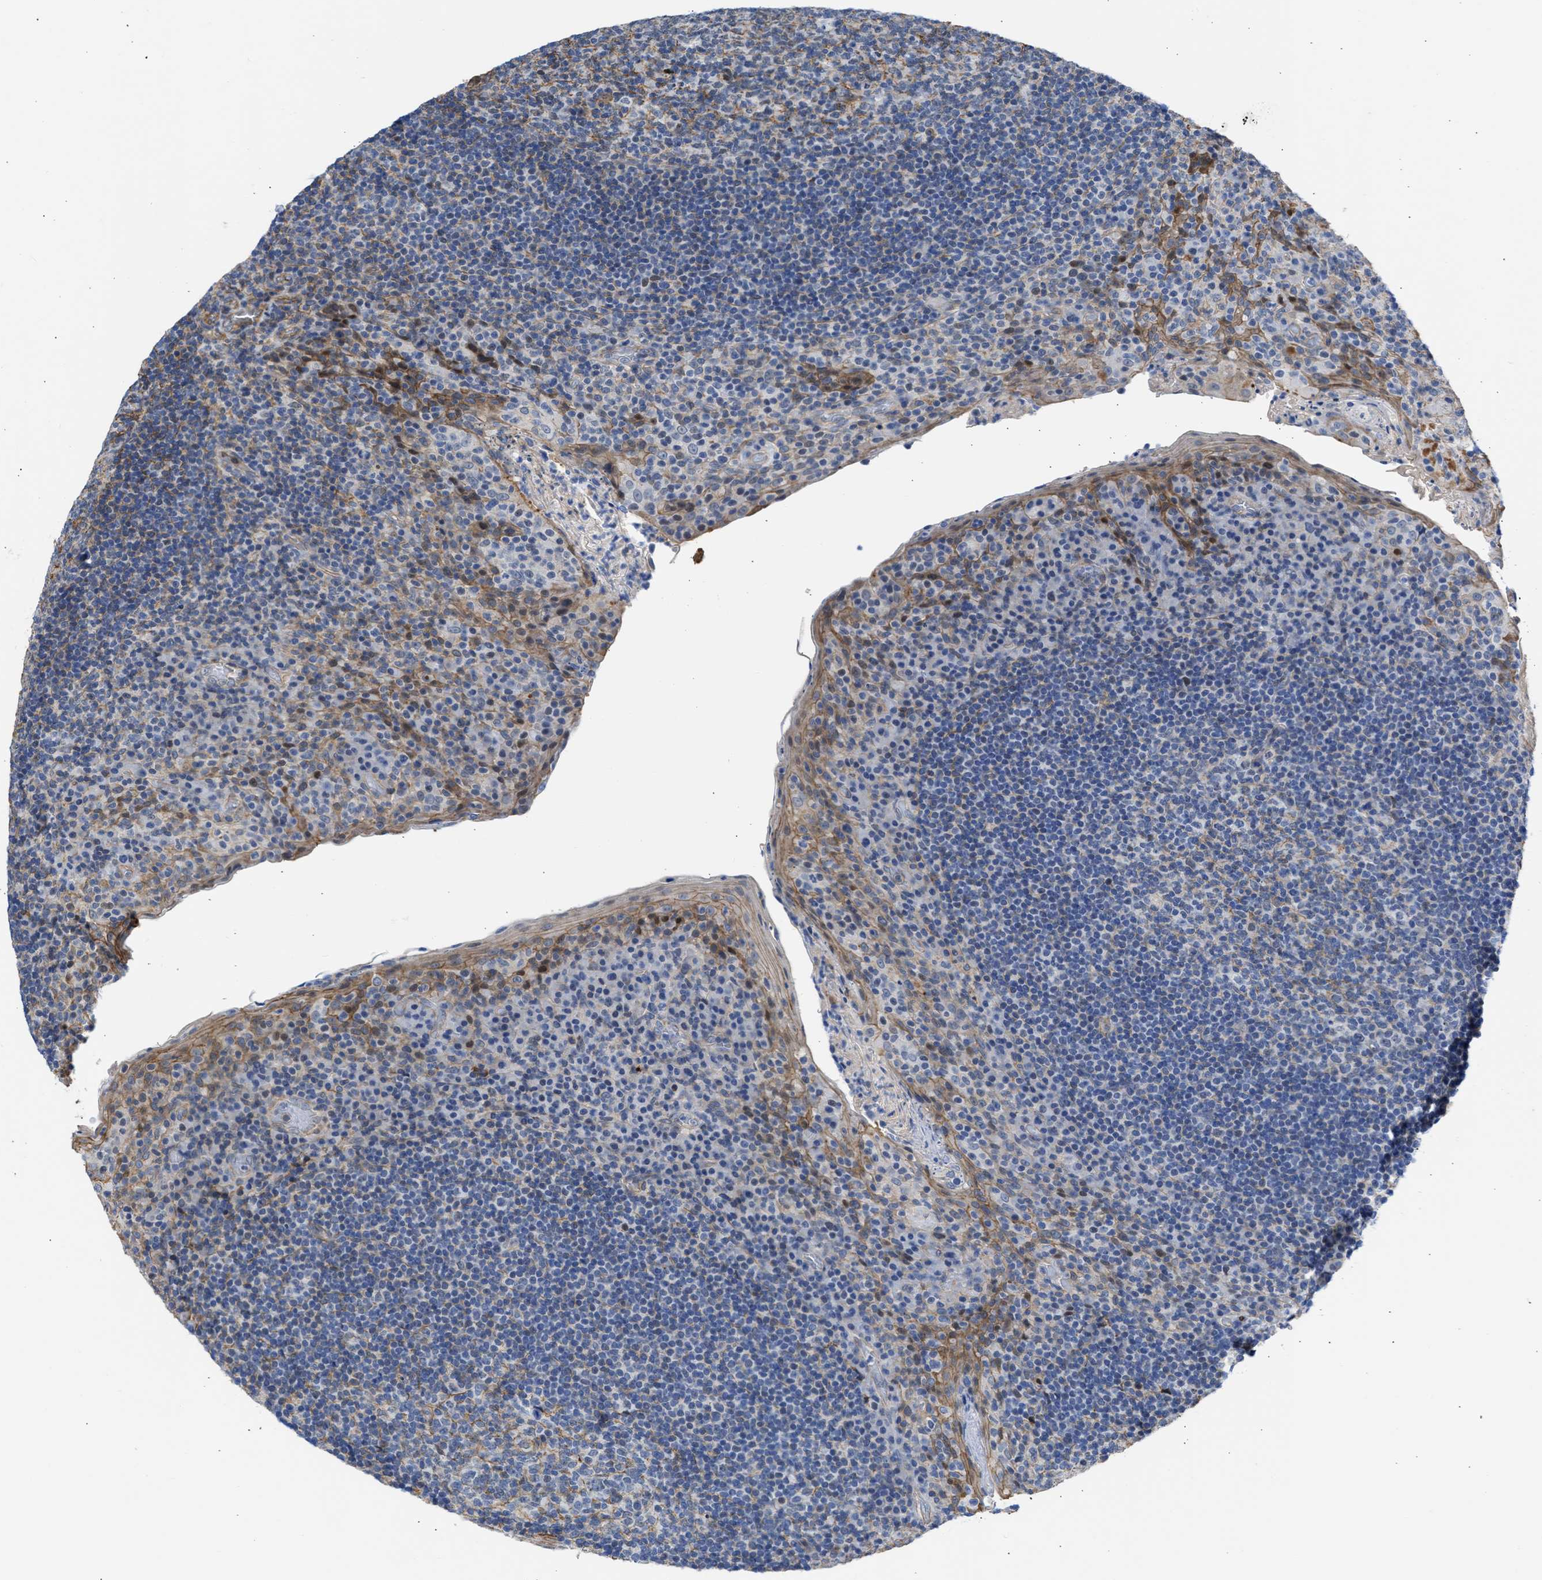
{"staining": {"intensity": "moderate", "quantity": "<25%", "location": "cytoplasmic/membranous"}, "tissue": "tonsil", "cell_type": "Germinal center cells", "image_type": "normal", "snomed": [{"axis": "morphology", "description": "Normal tissue, NOS"}, {"axis": "topography", "description": "Tonsil"}], "caption": "Normal tonsil exhibits moderate cytoplasmic/membranous expression in approximately <25% of germinal center cells (DAB IHC with brightfield microscopy, high magnification)..", "gene": "MAS1L", "patient": {"sex": "male", "age": 17}}